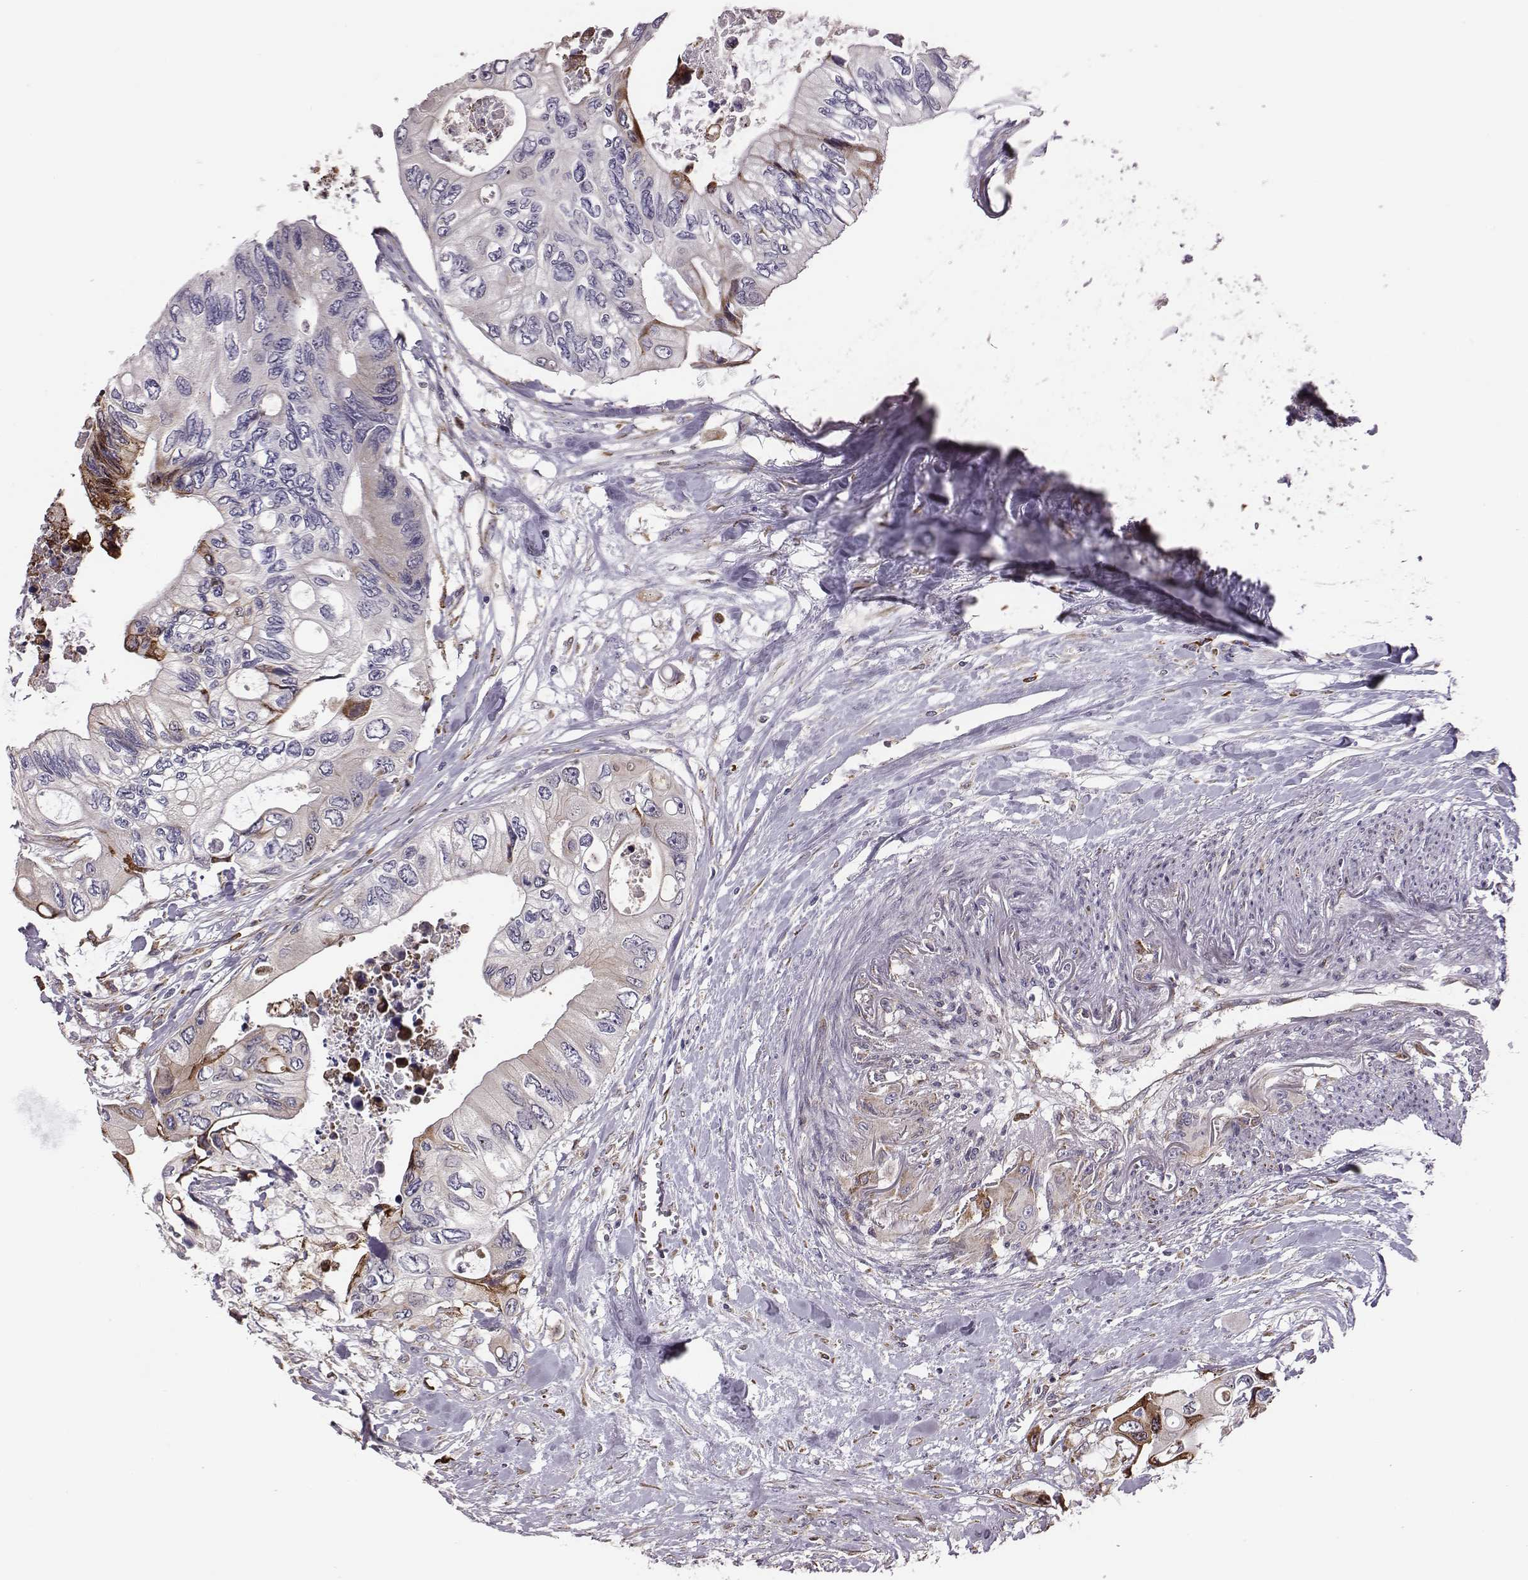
{"staining": {"intensity": "moderate", "quantity": "<25%", "location": "cytoplasmic/membranous"}, "tissue": "colorectal cancer", "cell_type": "Tumor cells", "image_type": "cancer", "snomed": [{"axis": "morphology", "description": "Adenocarcinoma, NOS"}, {"axis": "topography", "description": "Rectum"}], "caption": "Moderate cytoplasmic/membranous protein staining is identified in approximately <25% of tumor cells in colorectal adenocarcinoma. (Brightfield microscopy of DAB IHC at high magnification).", "gene": "SELENOI", "patient": {"sex": "male", "age": 63}}